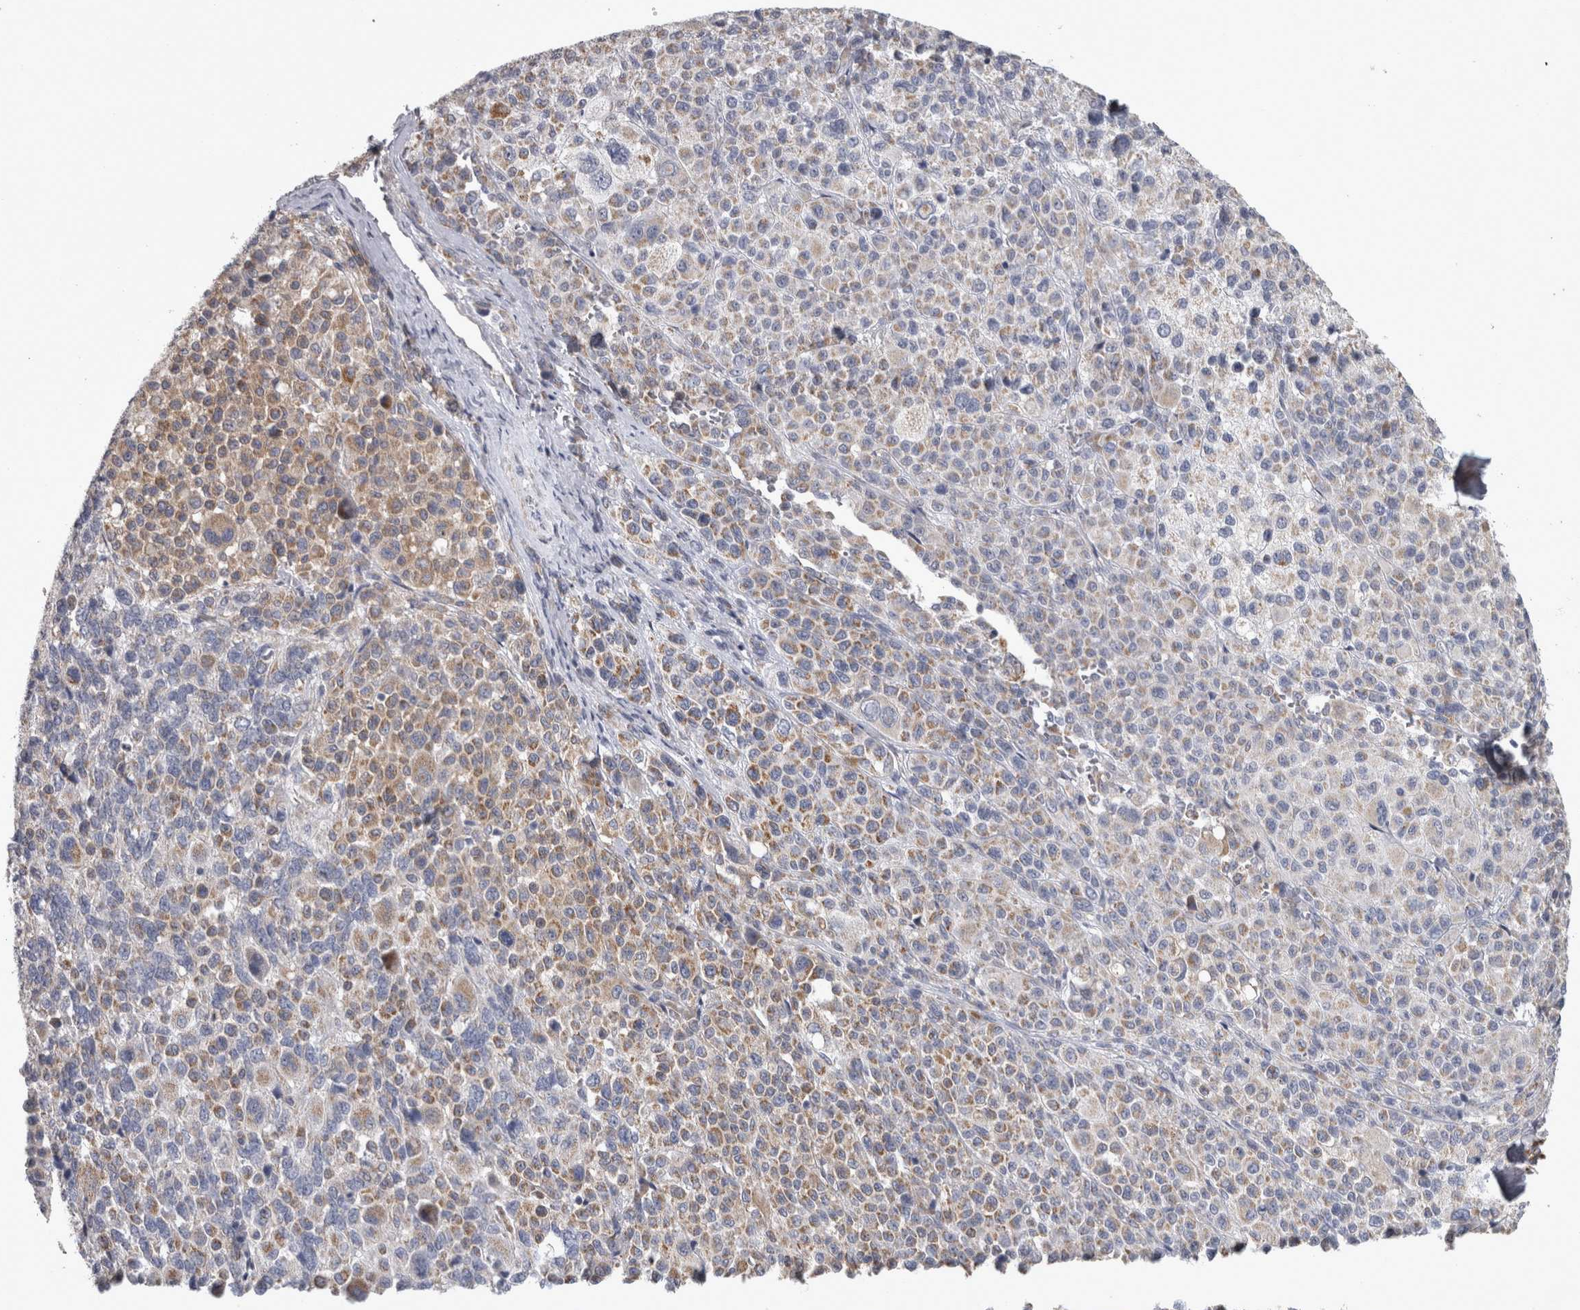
{"staining": {"intensity": "weak", "quantity": "25%-75%", "location": "cytoplasmic/membranous"}, "tissue": "melanoma", "cell_type": "Tumor cells", "image_type": "cancer", "snomed": [{"axis": "morphology", "description": "Malignant melanoma, Metastatic site"}, {"axis": "topography", "description": "Skin"}], "caption": "There is low levels of weak cytoplasmic/membranous expression in tumor cells of malignant melanoma (metastatic site), as demonstrated by immunohistochemical staining (brown color).", "gene": "DBT", "patient": {"sex": "female", "age": 74}}